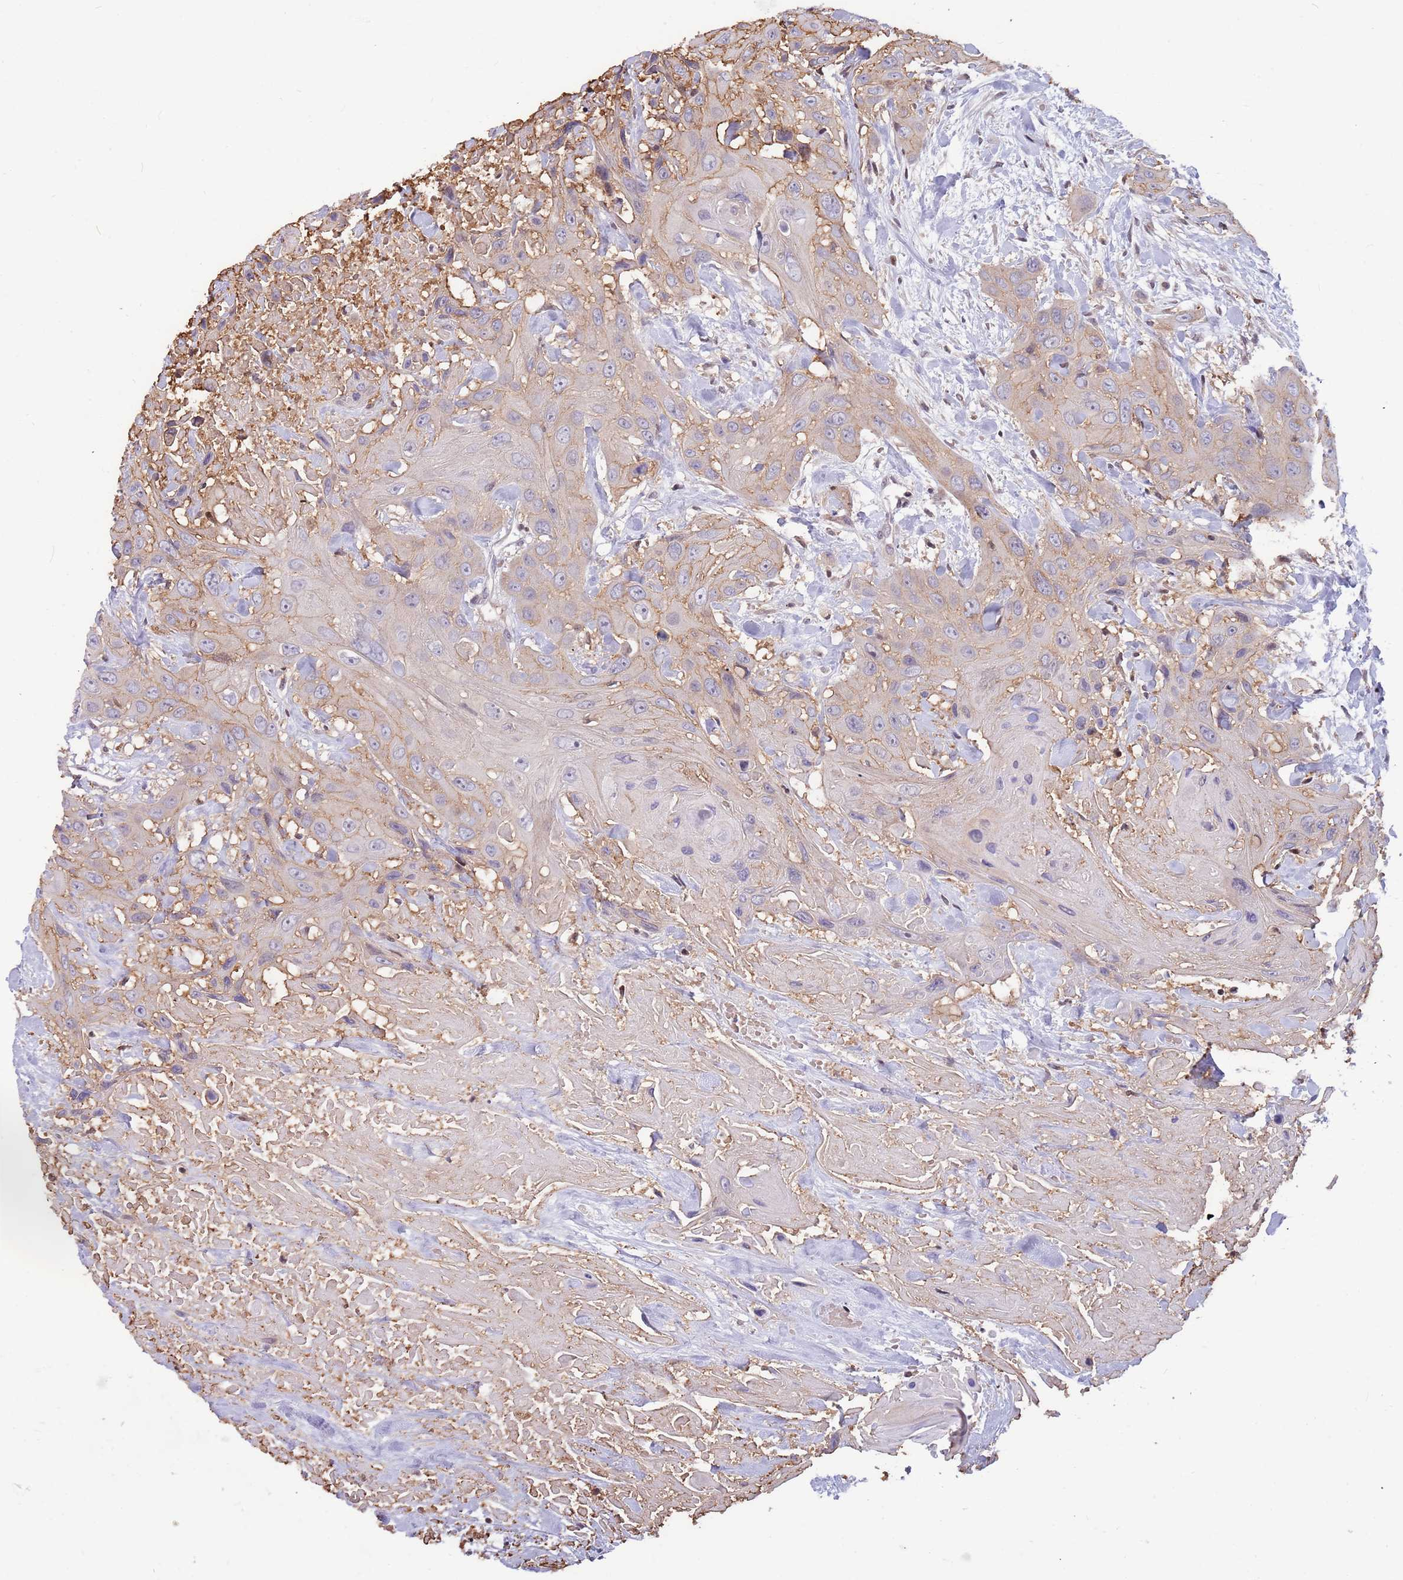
{"staining": {"intensity": "weak", "quantity": "<25%", "location": "cytoplasmic/membranous"}, "tissue": "head and neck cancer", "cell_type": "Tumor cells", "image_type": "cancer", "snomed": [{"axis": "morphology", "description": "Squamous cell carcinoma, NOS"}, {"axis": "topography", "description": "Head-Neck"}], "caption": "Immunohistochemistry (IHC) histopathology image of neoplastic tissue: human head and neck cancer stained with DAB shows no significant protein positivity in tumor cells.", "gene": "ARHGEF5", "patient": {"sex": "male", "age": 81}}